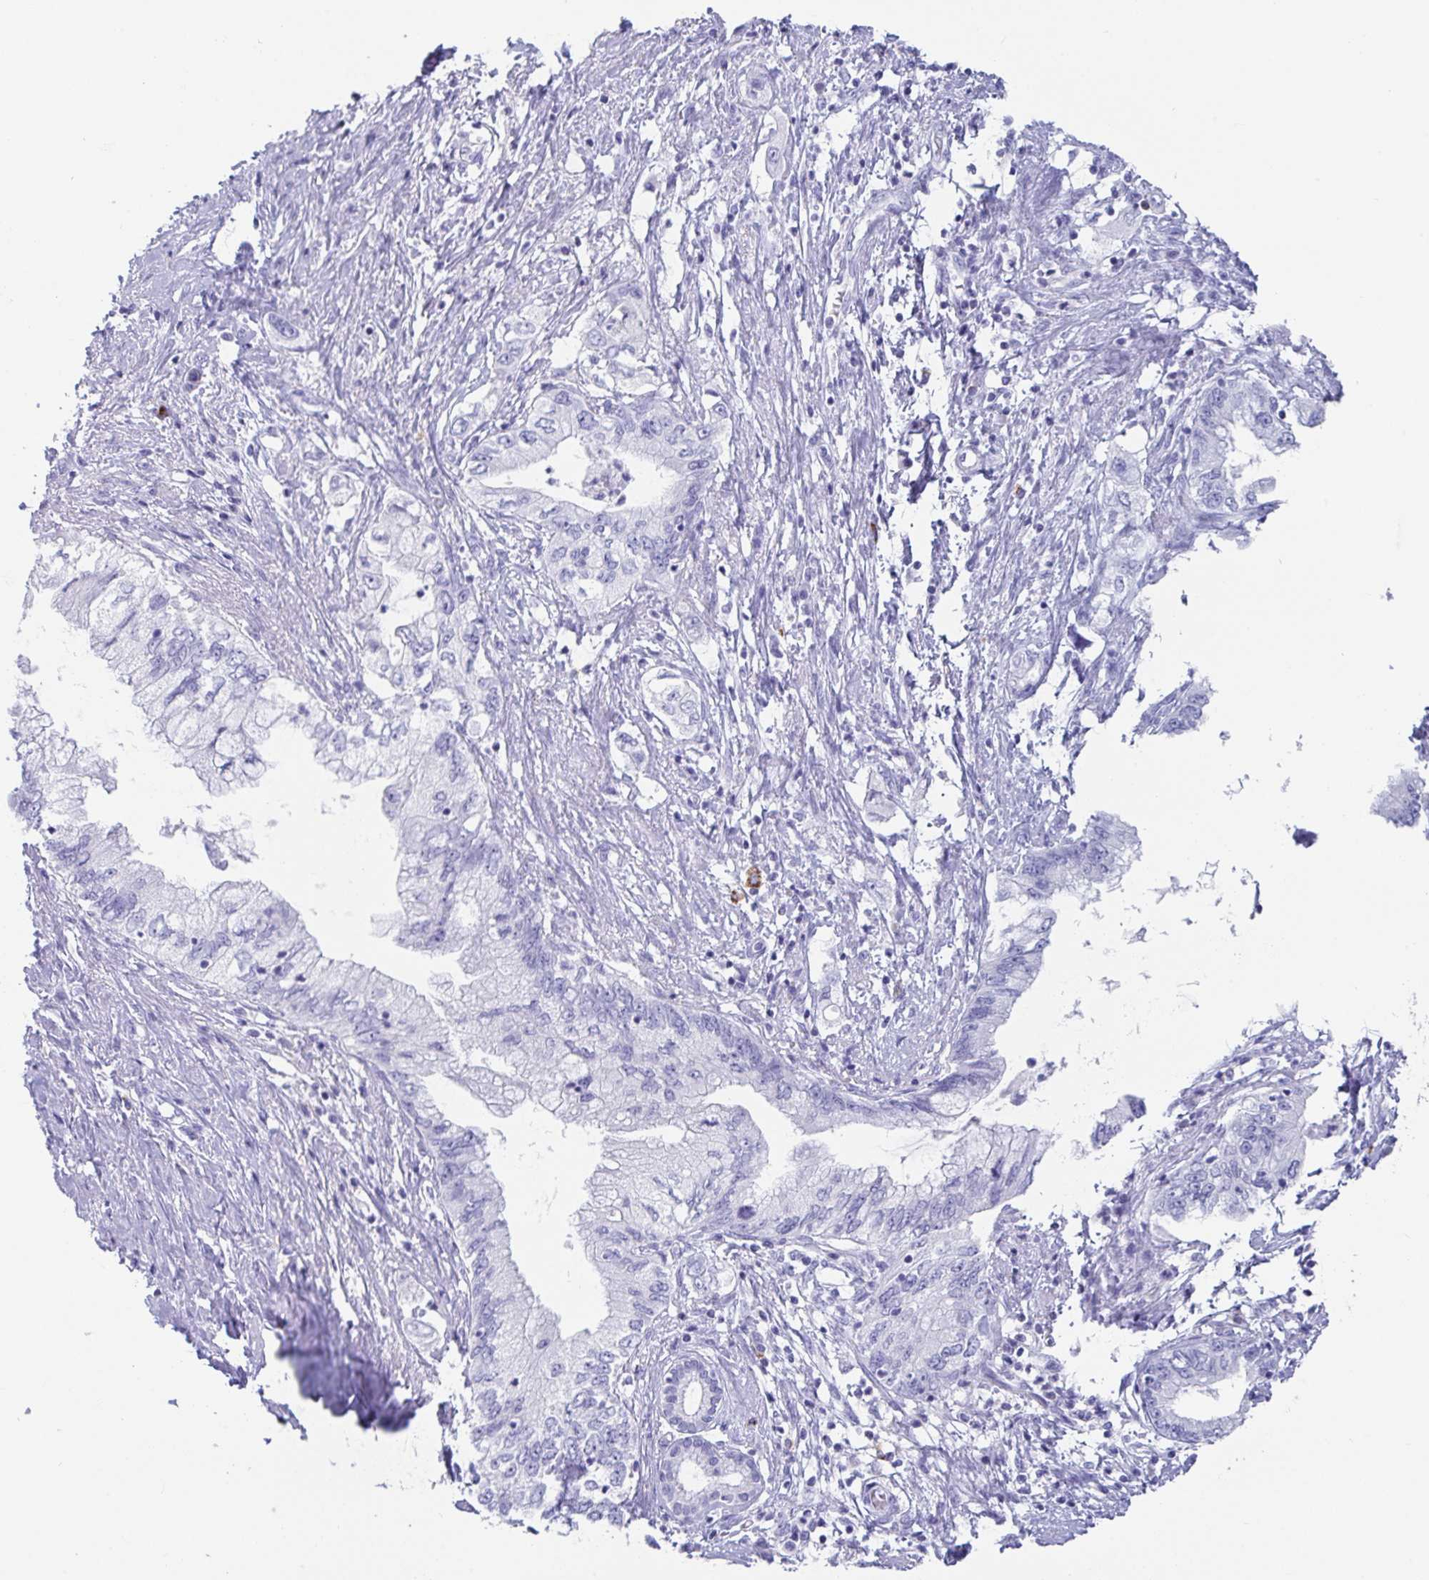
{"staining": {"intensity": "negative", "quantity": "none", "location": "none"}, "tissue": "pancreatic cancer", "cell_type": "Tumor cells", "image_type": "cancer", "snomed": [{"axis": "morphology", "description": "Adenocarcinoma, NOS"}, {"axis": "topography", "description": "Pancreas"}], "caption": "This is an IHC histopathology image of human pancreatic cancer (adenocarcinoma). There is no positivity in tumor cells.", "gene": "PLA2G1B", "patient": {"sex": "female", "age": 73}}